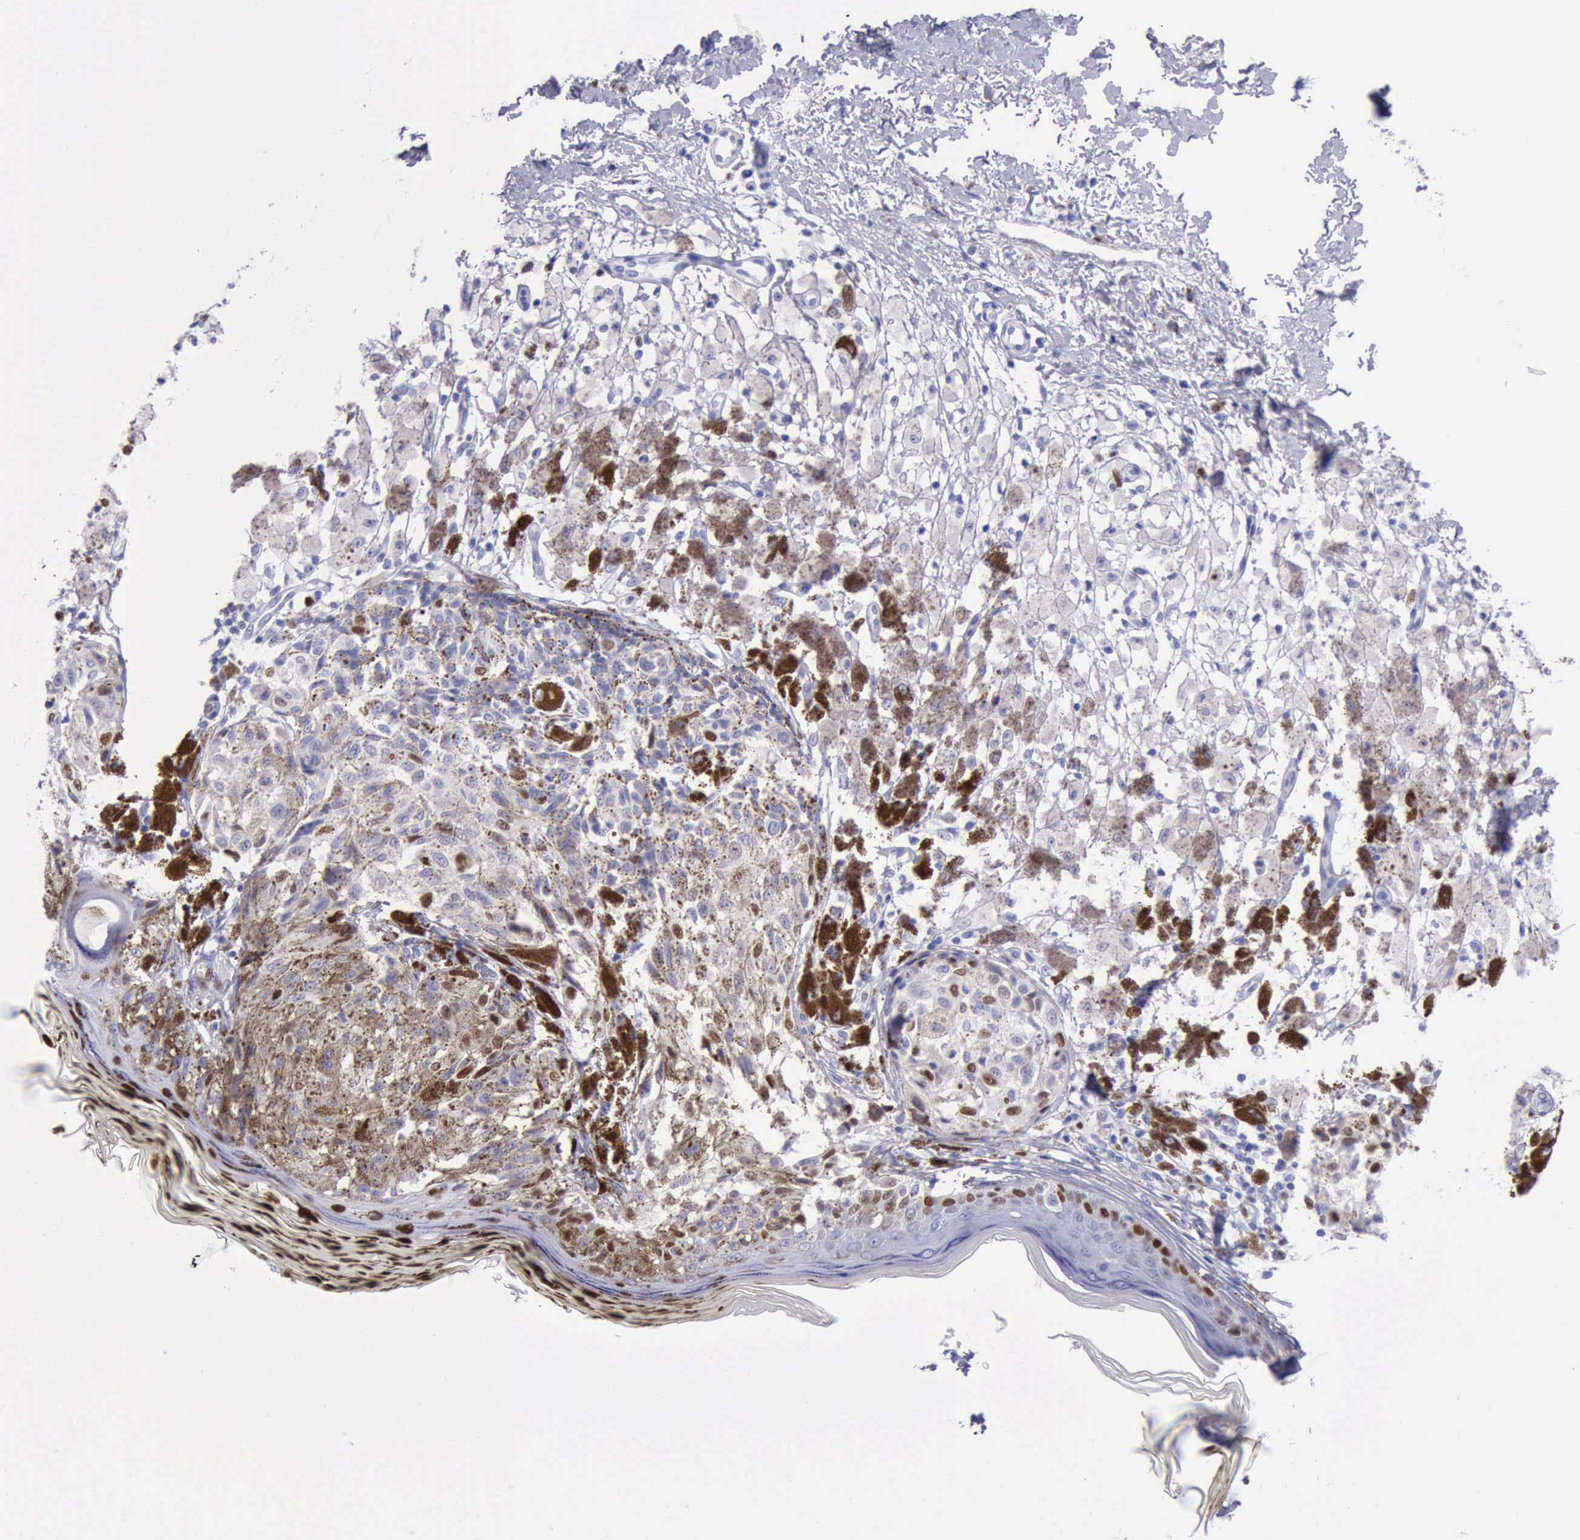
{"staining": {"intensity": "negative", "quantity": "none", "location": "none"}, "tissue": "melanoma", "cell_type": "Tumor cells", "image_type": "cancer", "snomed": [{"axis": "morphology", "description": "Malignant melanoma, NOS"}, {"axis": "topography", "description": "Skin"}], "caption": "Melanoma stained for a protein using immunohistochemistry reveals no expression tumor cells.", "gene": "MCM2", "patient": {"sex": "male", "age": 88}}